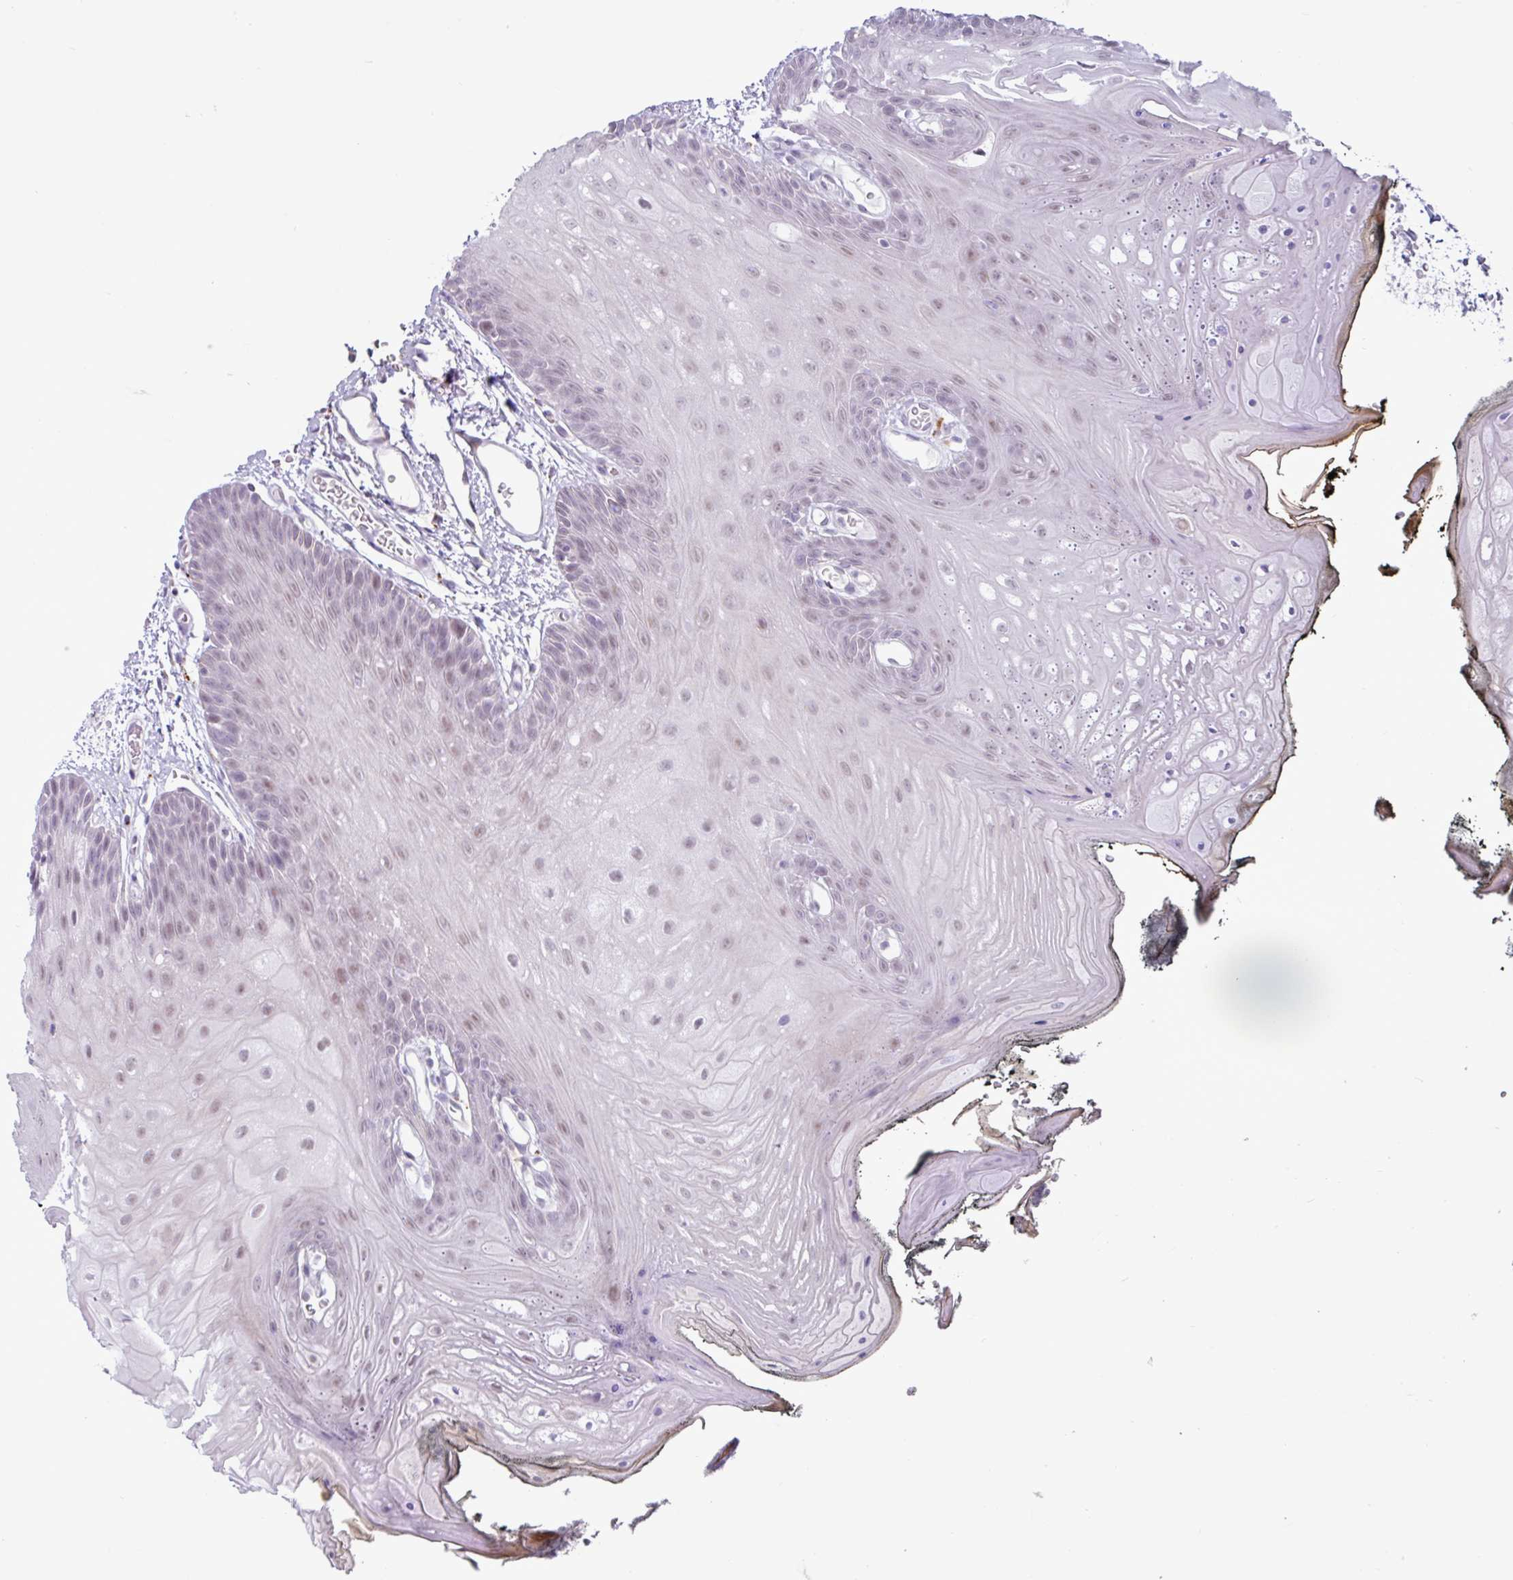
{"staining": {"intensity": "weak", "quantity": "<25%", "location": "nuclear"}, "tissue": "oral mucosa", "cell_type": "Squamous epithelial cells", "image_type": "normal", "snomed": [{"axis": "morphology", "description": "Normal tissue, NOS"}, {"axis": "morphology", "description": "Squamous cell carcinoma, NOS"}, {"axis": "topography", "description": "Oral tissue"}, {"axis": "topography", "description": "Head-Neck"}], "caption": "DAB (3,3'-diaminobenzidine) immunohistochemical staining of benign oral mucosa exhibits no significant staining in squamous epithelial cells.", "gene": "AMIGO2", "patient": {"sex": "female", "age": 81}}